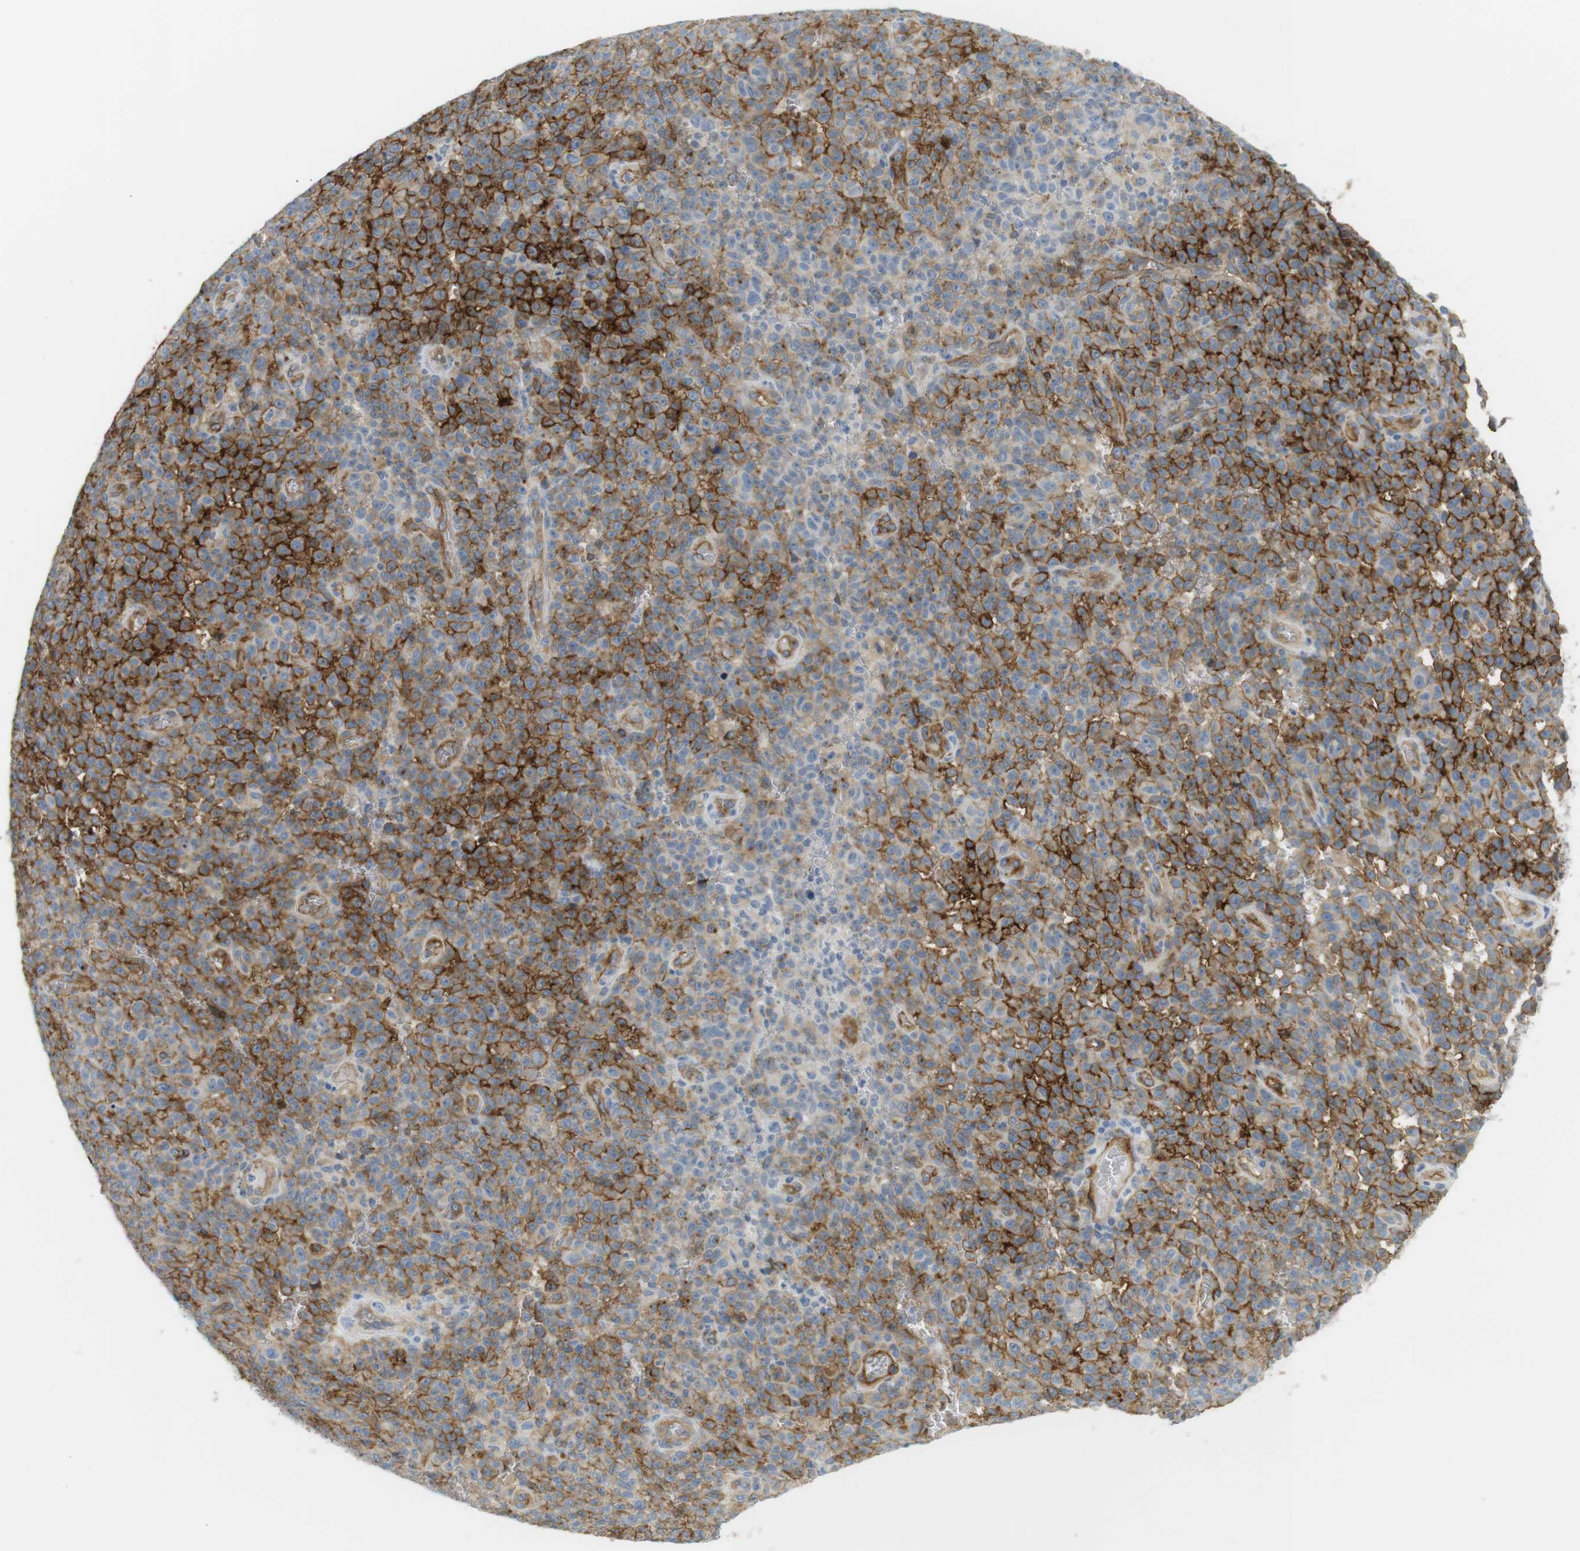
{"staining": {"intensity": "moderate", "quantity": ">75%", "location": "cytoplasmic/membranous"}, "tissue": "melanoma", "cell_type": "Tumor cells", "image_type": "cancer", "snomed": [{"axis": "morphology", "description": "Malignant melanoma, NOS"}, {"axis": "topography", "description": "Skin"}], "caption": "A high-resolution image shows immunohistochemistry (IHC) staining of malignant melanoma, which exhibits moderate cytoplasmic/membranous positivity in approximately >75% of tumor cells.", "gene": "F2R", "patient": {"sex": "female", "age": 82}}